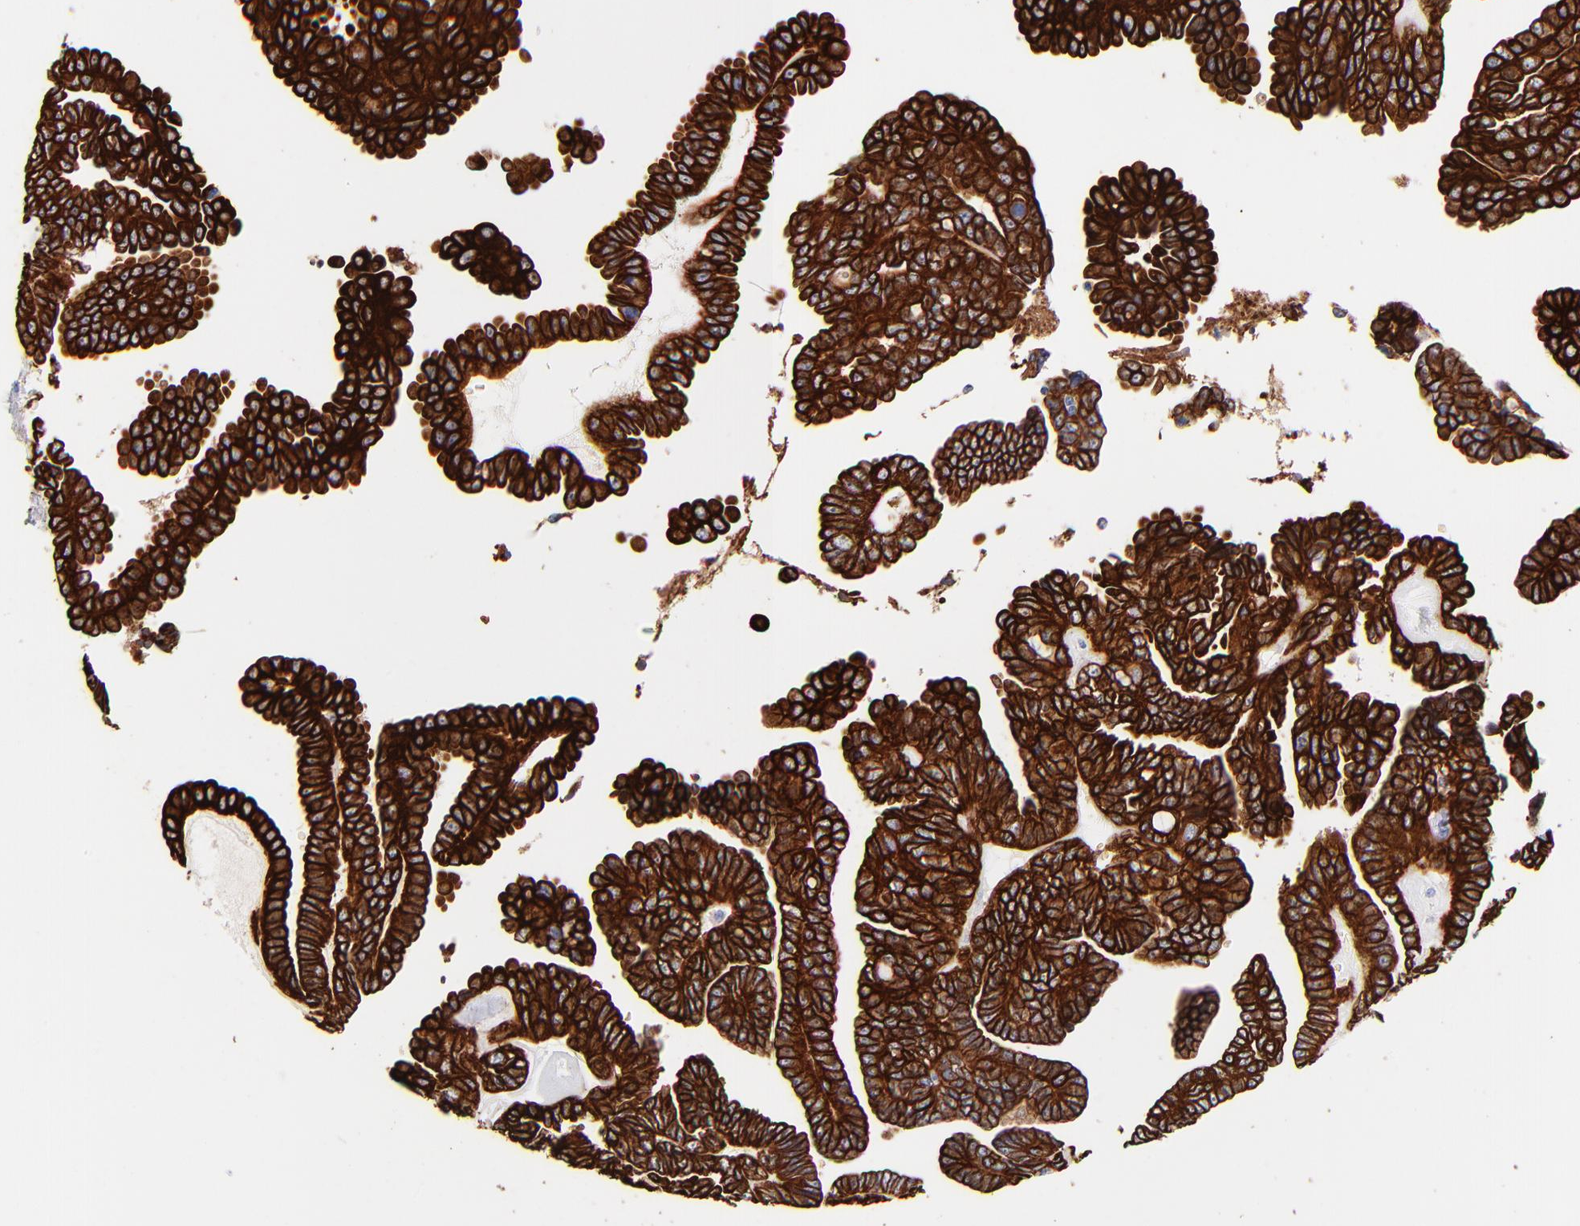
{"staining": {"intensity": "strong", "quantity": ">75%", "location": "cytoplasmic/membranous"}, "tissue": "ovarian cancer", "cell_type": "Tumor cells", "image_type": "cancer", "snomed": [{"axis": "morphology", "description": "Cystadenocarcinoma, serous, NOS"}, {"axis": "topography", "description": "Ovary"}], "caption": "Protein expression by immunohistochemistry demonstrates strong cytoplasmic/membranous expression in approximately >75% of tumor cells in serous cystadenocarcinoma (ovarian). (DAB (3,3'-diaminobenzidine) IHC, brown staining for protein, blue staining for nuclei).", "gene": "KRT19", "patient": {"sex": "female", "age": 71}}